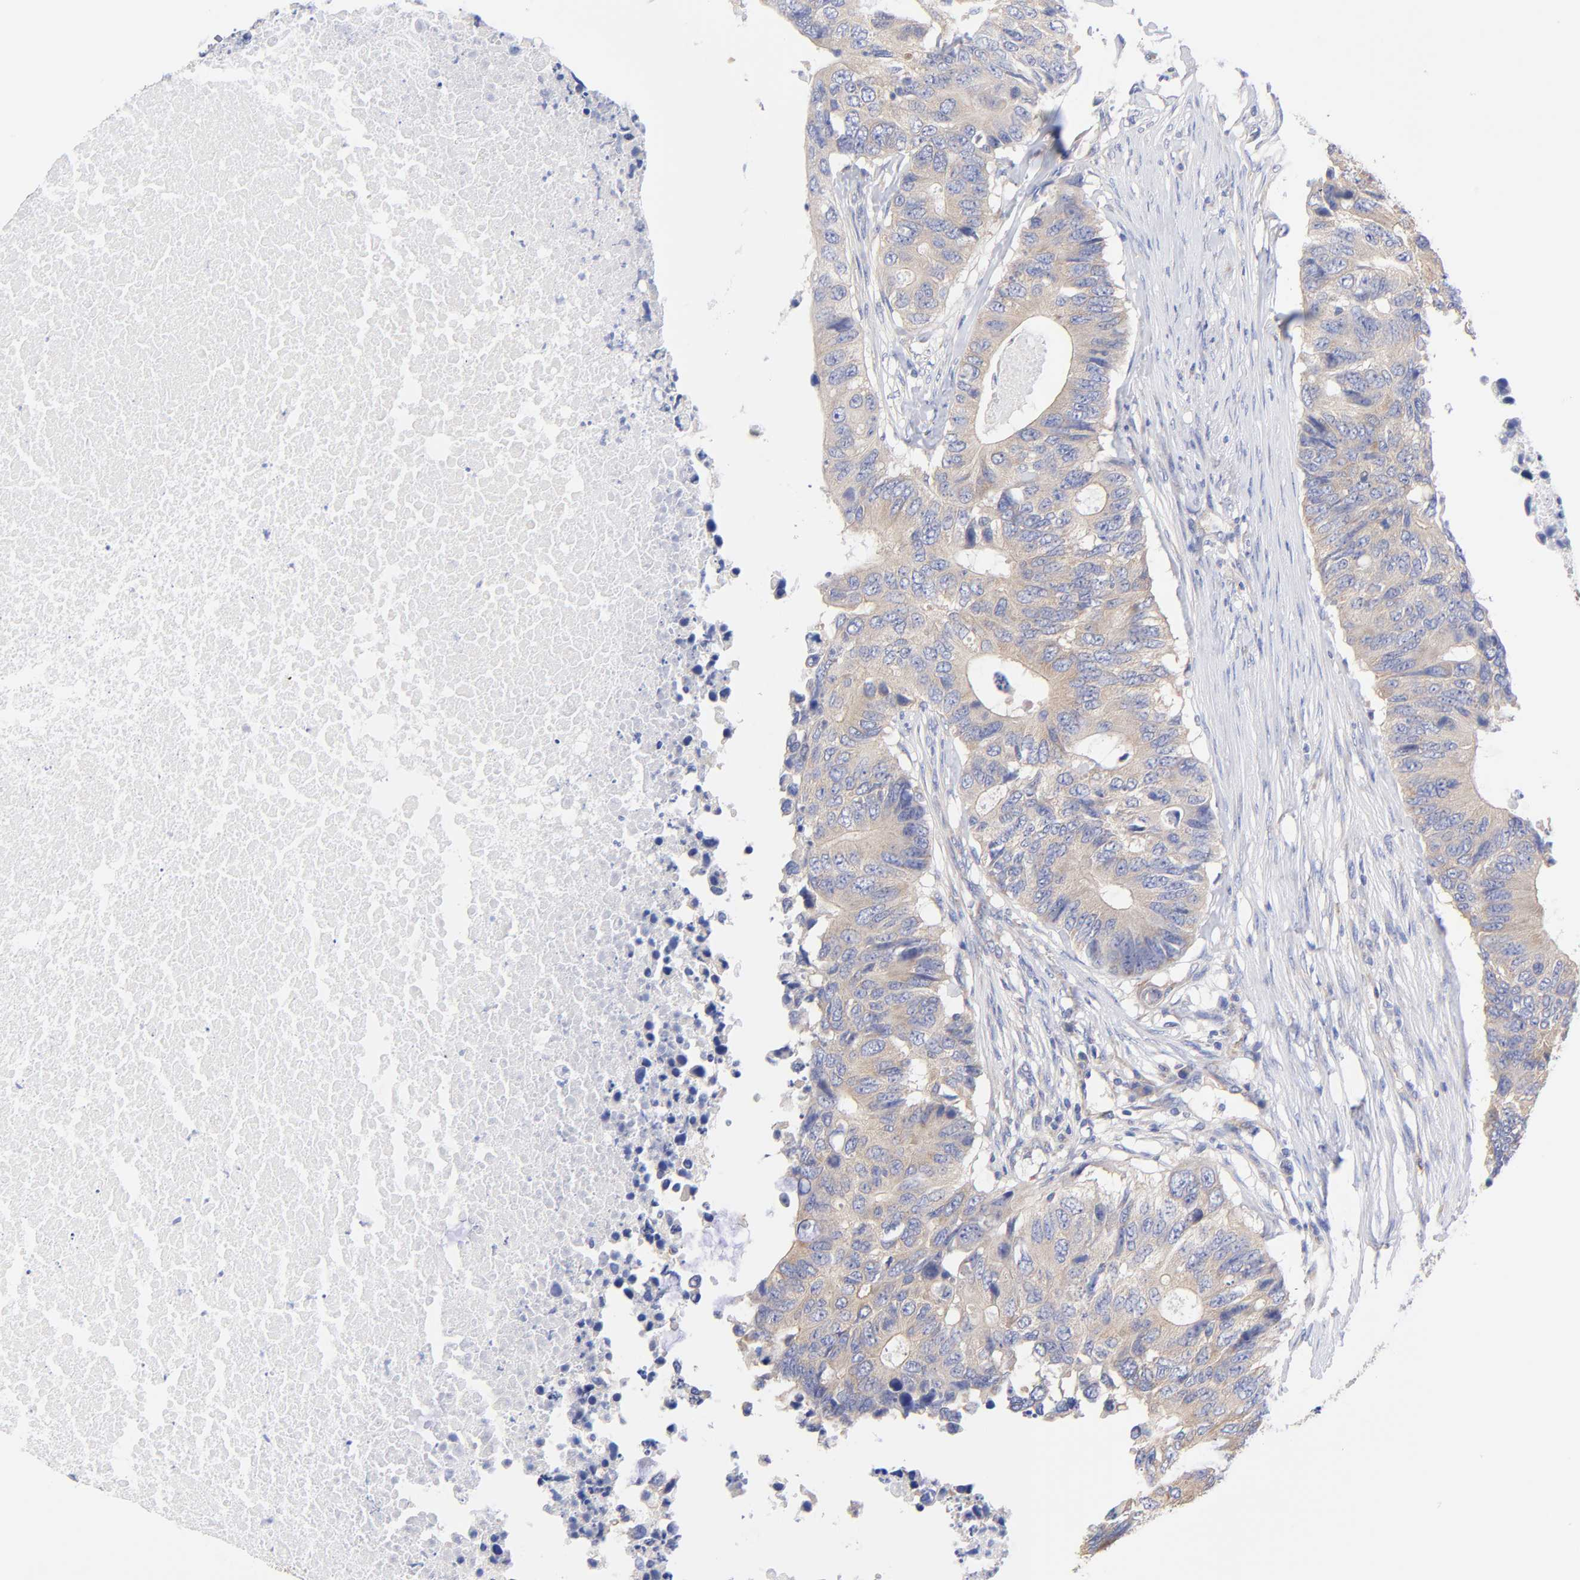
{"staining": {"intensity": "weak", "quantity": ">75%", "location": "cytoplasmic/membranous"}, "tissue": "colorectal cancer", "cell_type": "Tumor cells", "image_type": "cancer", "snomed": [{"axis": "morphology", "description": "Adenocarcinoma, NOS"}, {"axis": "topography", "description": "Colon"}], "caption": "Immunohistochemical staining of human colorectal adenocarcinoma reveals weak cytoplasmic/membranous protein expression in approximately >75% of tumor cells.", "gene": "TNFRSF13C", "patient": {"sex": "male", "age": 71}}